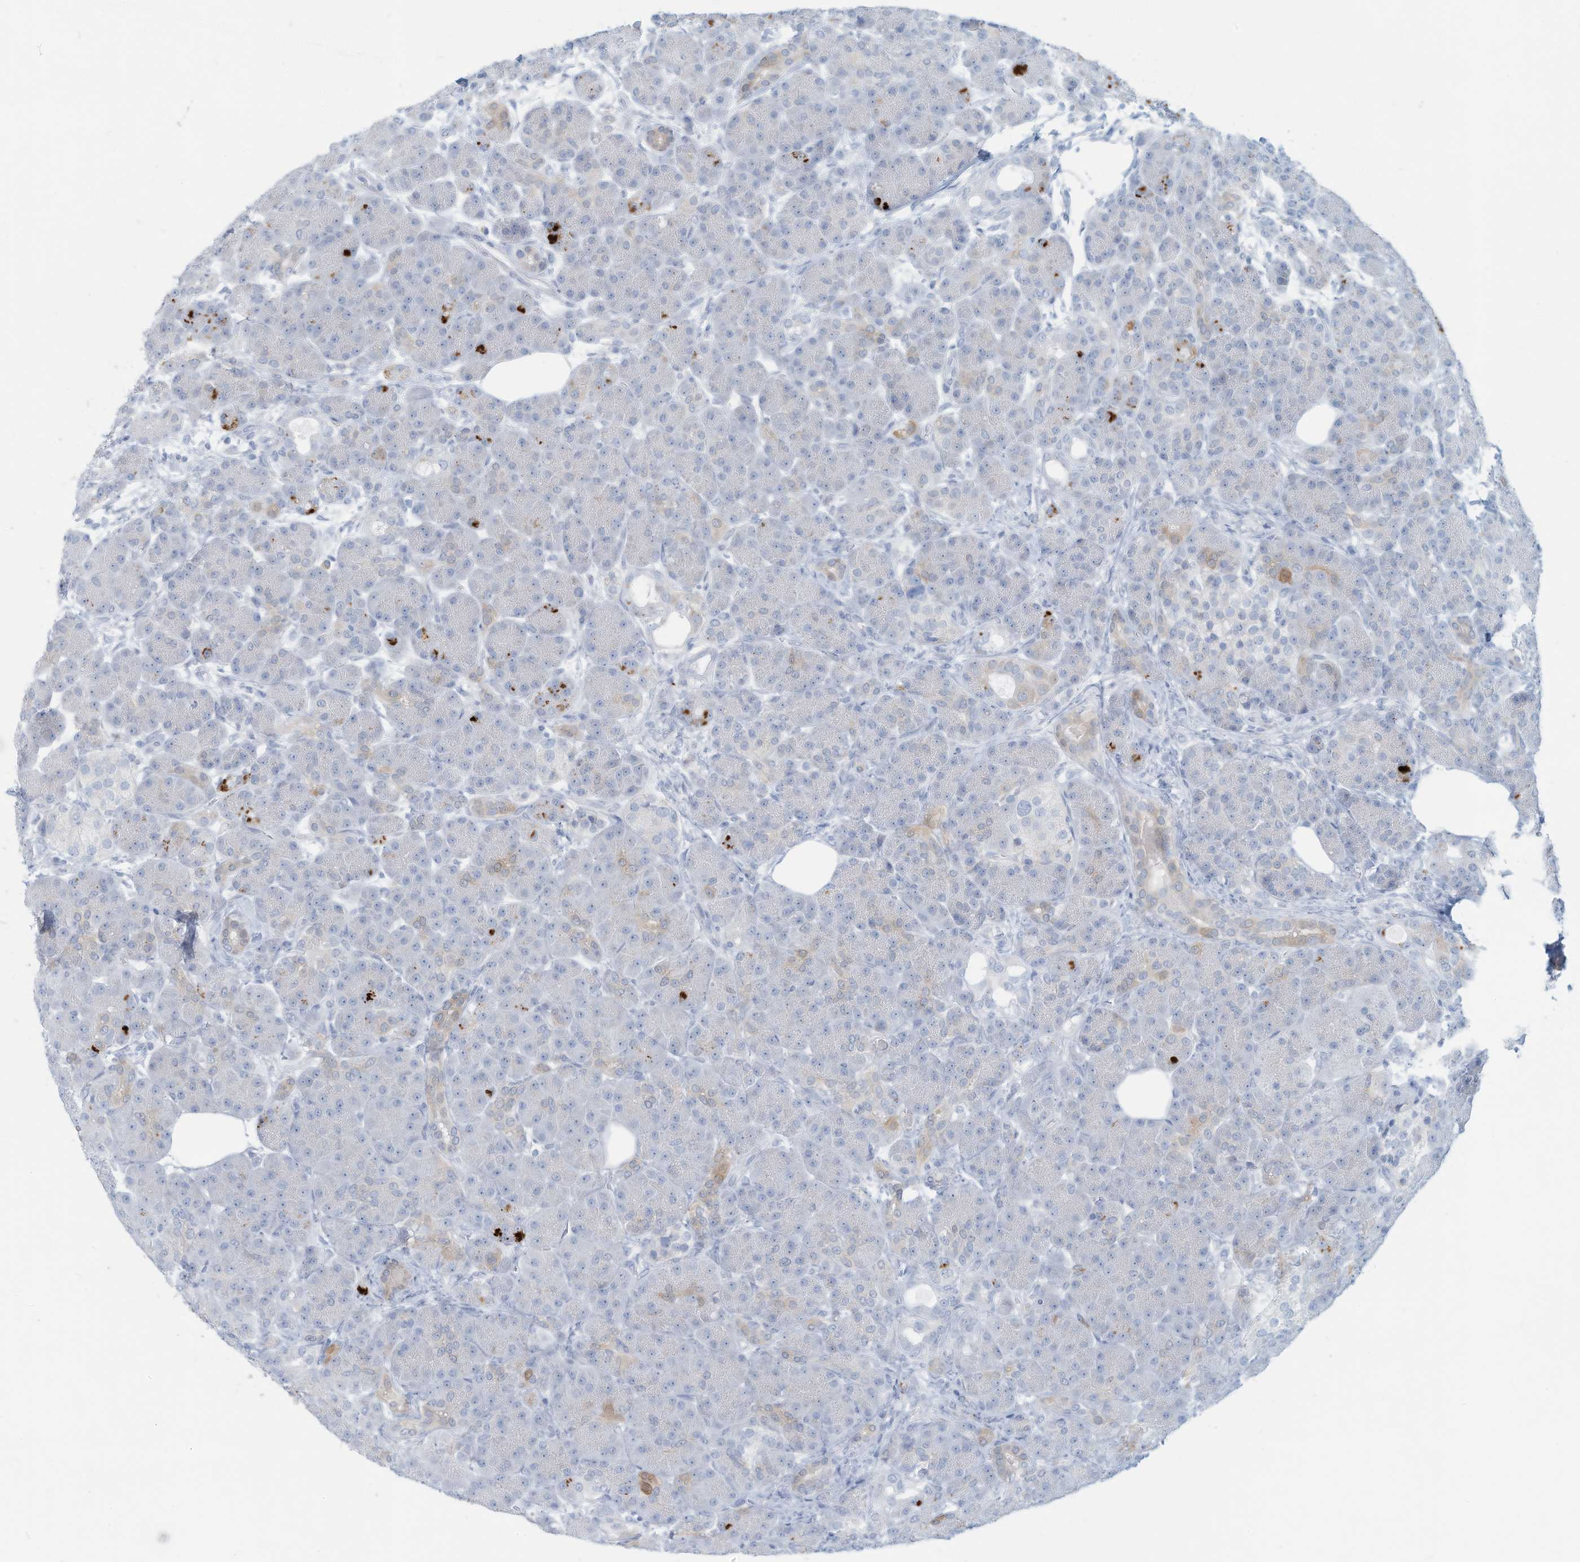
{"staining": {"intensity": "moderate", "quantity": "<25%", "location": "cytoplasmic/membranous"}, "tissue": "pancreas", "cell_type": "Exocrine glandular cells", "image_type": "normal", "snomed": [{"axis": "morphology", "description": "Normal tissue, NOS"}, {"axis": "topography", "description": "Pancreas"}], "caption": "Immunohistochemistry (IHC) of unremarkable human pancreas reveals low levels of moderate cytoplasmic/membranous expression in about <25% of exocrine glandular cells.", "gene": "ERI2", "patient": {"sex": "male", "age": 63}}